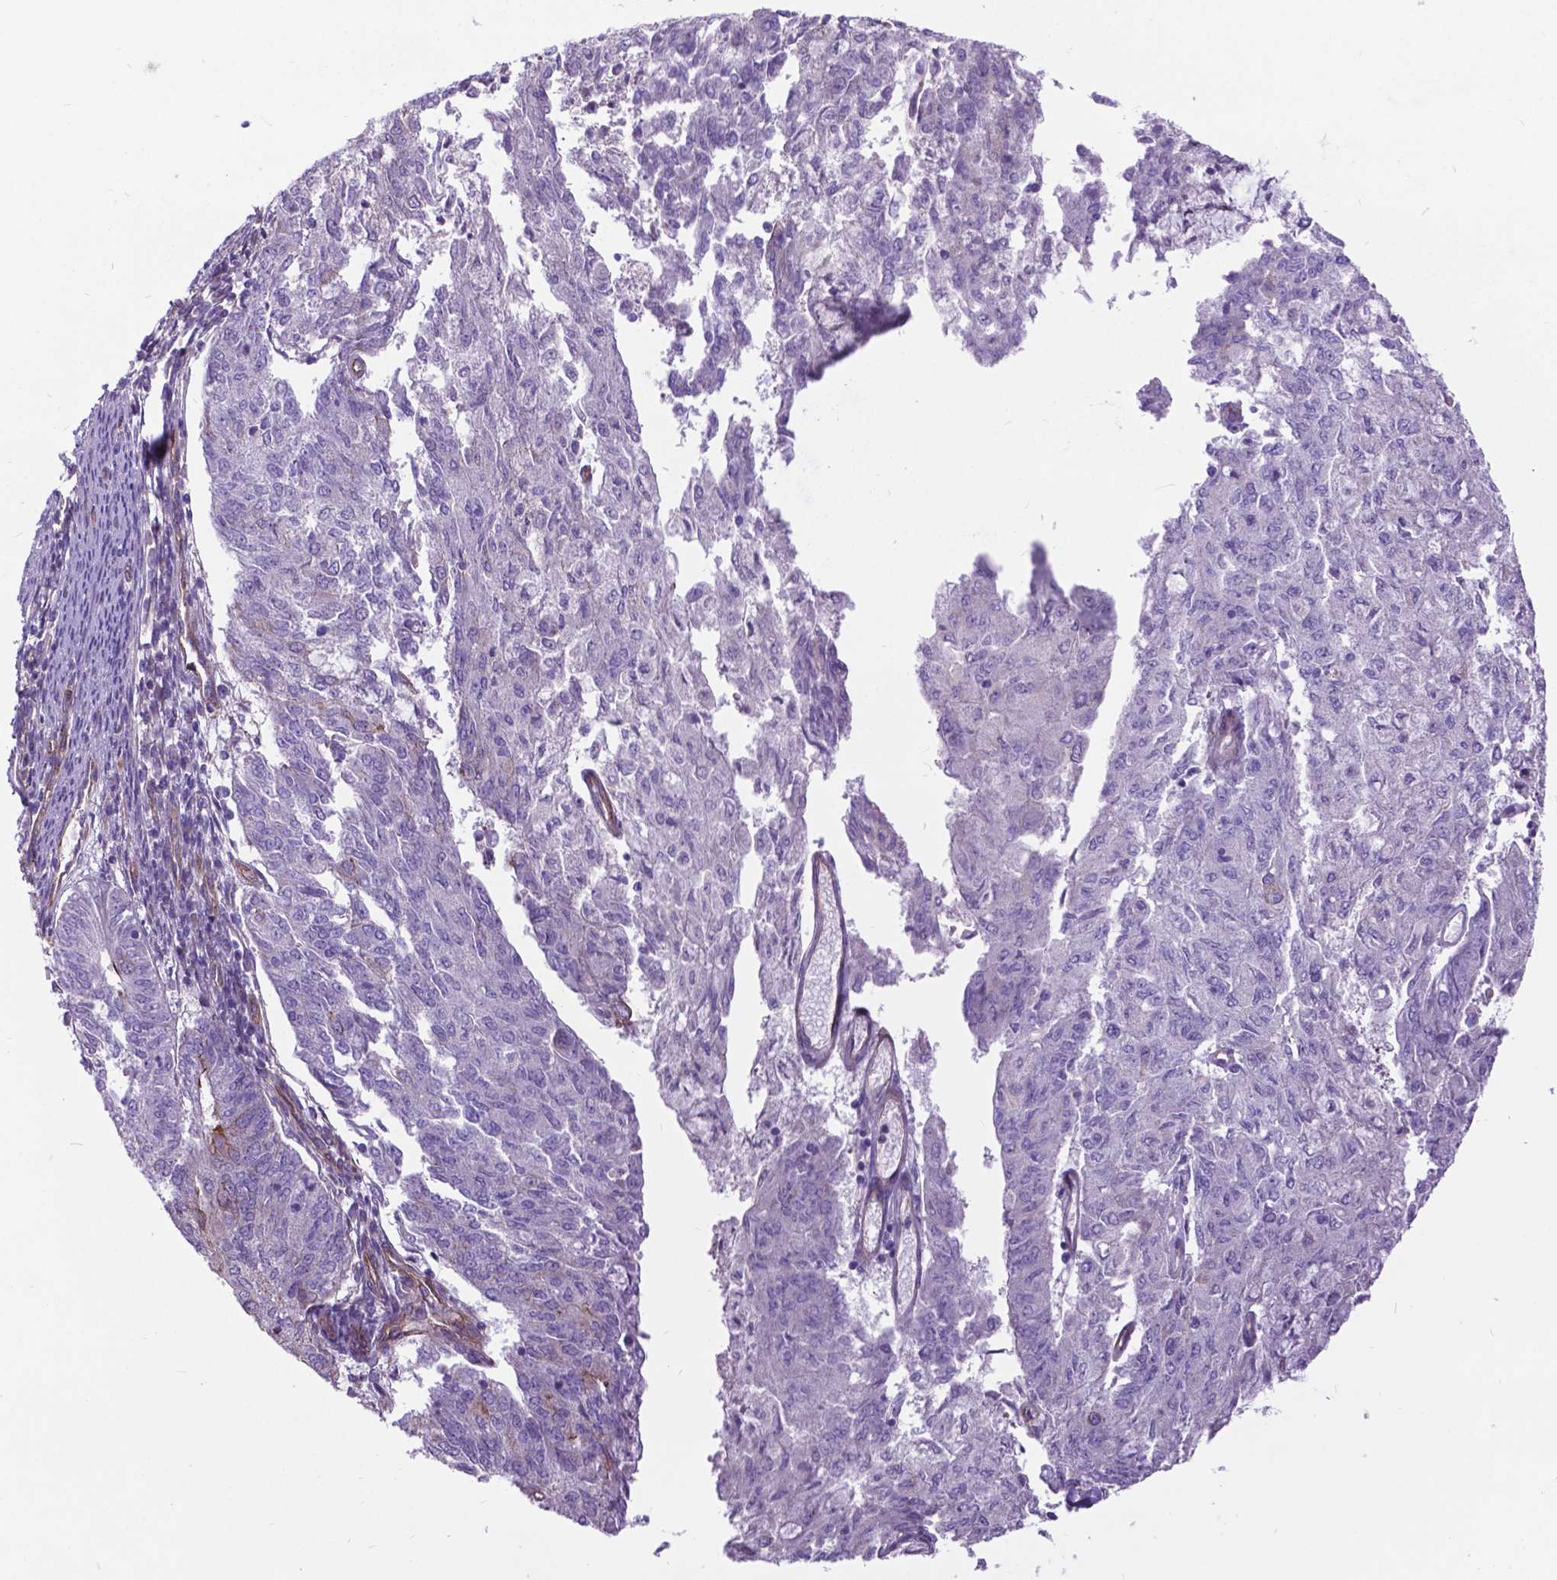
{"staining": {"intensity": "negative", "quantity": "none", "location": "none"}, "tissue": "endometrial cancer", "cell_type": "Tumor cells", "image_type": "cancer", "snomed": [{"axis": "morphology", "description": "Adenocarcinoma, NOS"}, {"axis": "topography", "description": "Endometrium"}], "caption": "Immunohistochemical staining of endometrial cancer exhibits no significant expression in tumor cells. Brightfield microscopy of immunohistochemistry stained with DAB (brown) and hematoxylin (blue), captured at high magnification.", "gene": "FLT4", "patient": {"sex": "female", "age": 82}}